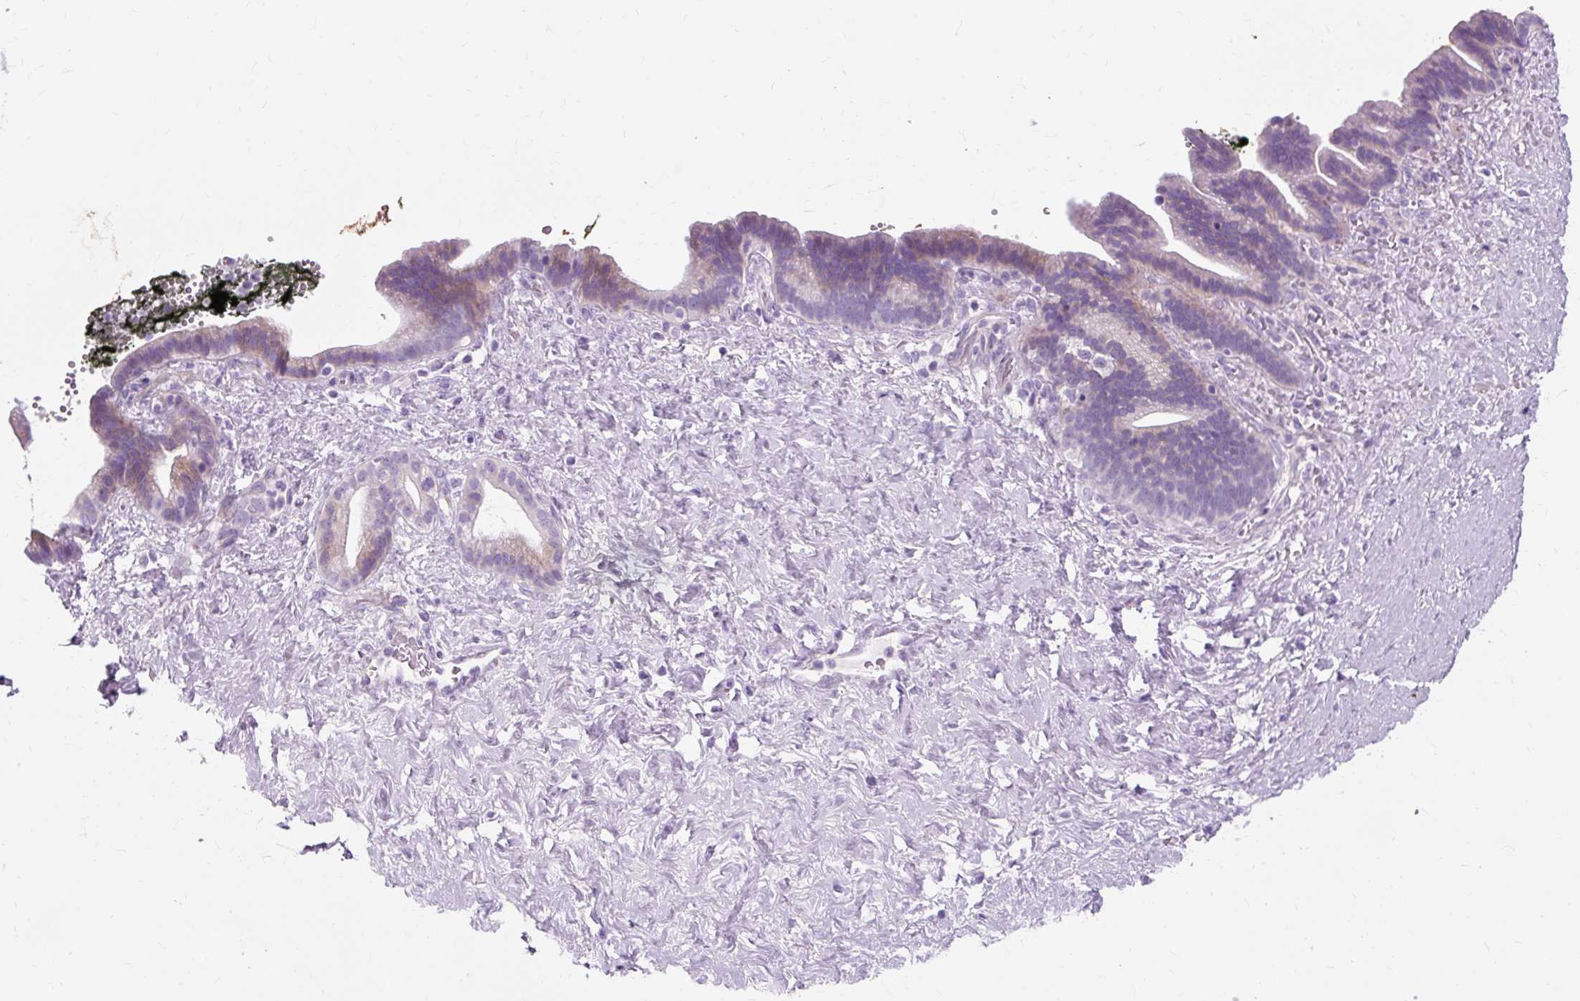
{"staining": {"intensity": "weak", "quantity": "<25%", "location": "cytoplasmic/membranous"}, "tissue": "pancreatic cancer", "cell_type": "Tumor cells", "image_type": "cancer", "snomed": [{"axis": "morphology", "description": "Adenocarcinoma, NOS"}, {"axis": "topography", "description": "Pancreas"}], "caption": "Pancreatic cancer stained for a protein using immunohistochemistry (IHC) shows no positivity tumor cells.", "gene": "TMEM89", "patient": {"sex": "male", "age": 44}}